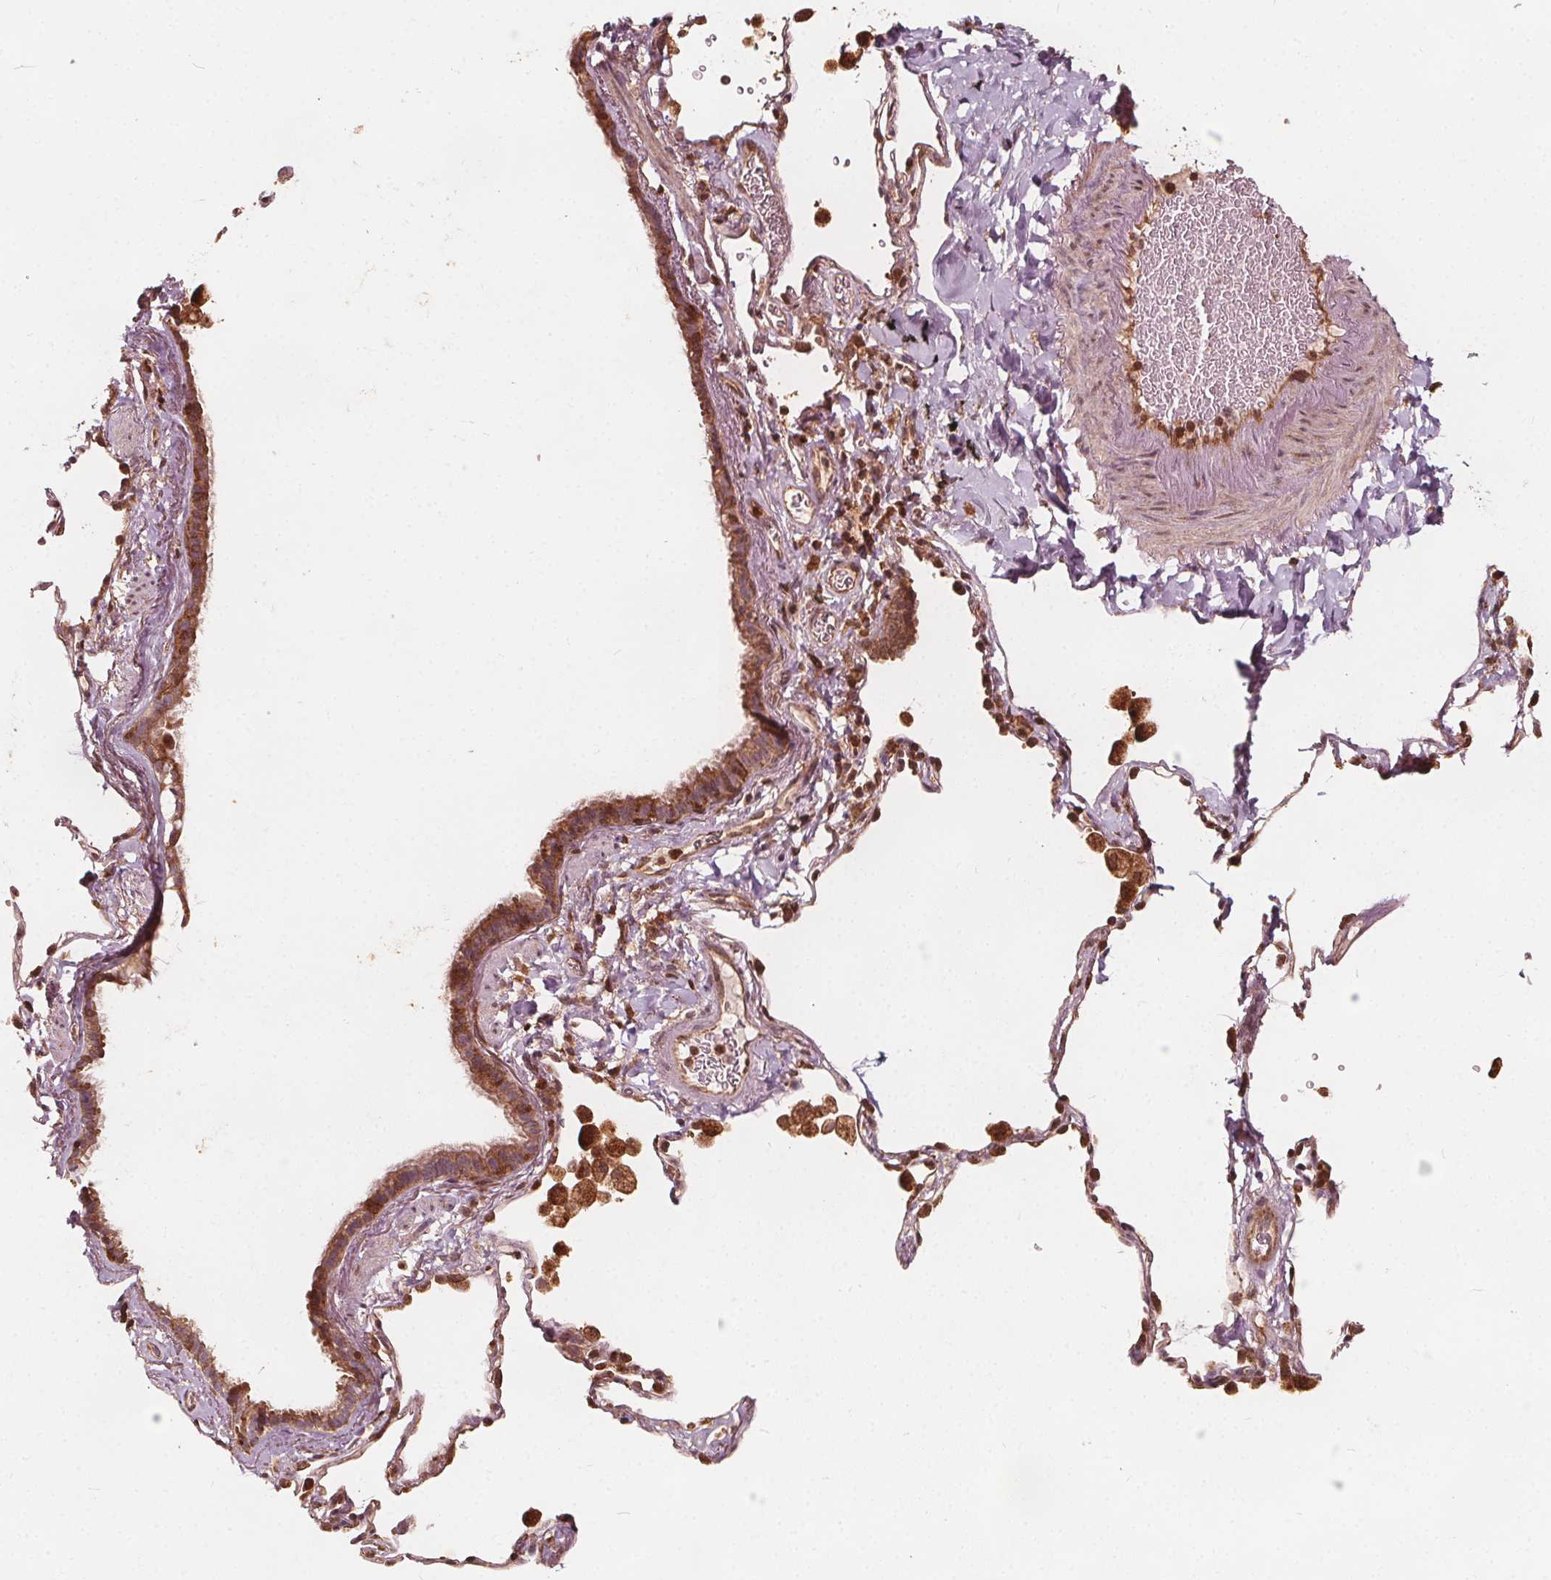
{"staining": {"intensity": "moderate", "quantity": ">75%", "location": "cytoplasmic/membranous,nuclear"}, "tissue": "bronchus", "cell_type": "Respiratory epithelial cells", "image_type": "normal", "snomed": [{"axis": "morphology", "description": "Normal tissue, NOS"}, {"axis": "topography", "description": "Bronchus"}, {"axis": "topography", "description": "Lung"}], "caption": "Immunohistochemistry (DAB (3,3'-diaminobenzidine)) staining of unremarkable human bronchus displays moderate cytoplasmic/membranous,nuclear protein positivity in about >75% of respiratory epithelial cells.", "gene": "AIP", "patient": {"sex": "male", "age": 54}}